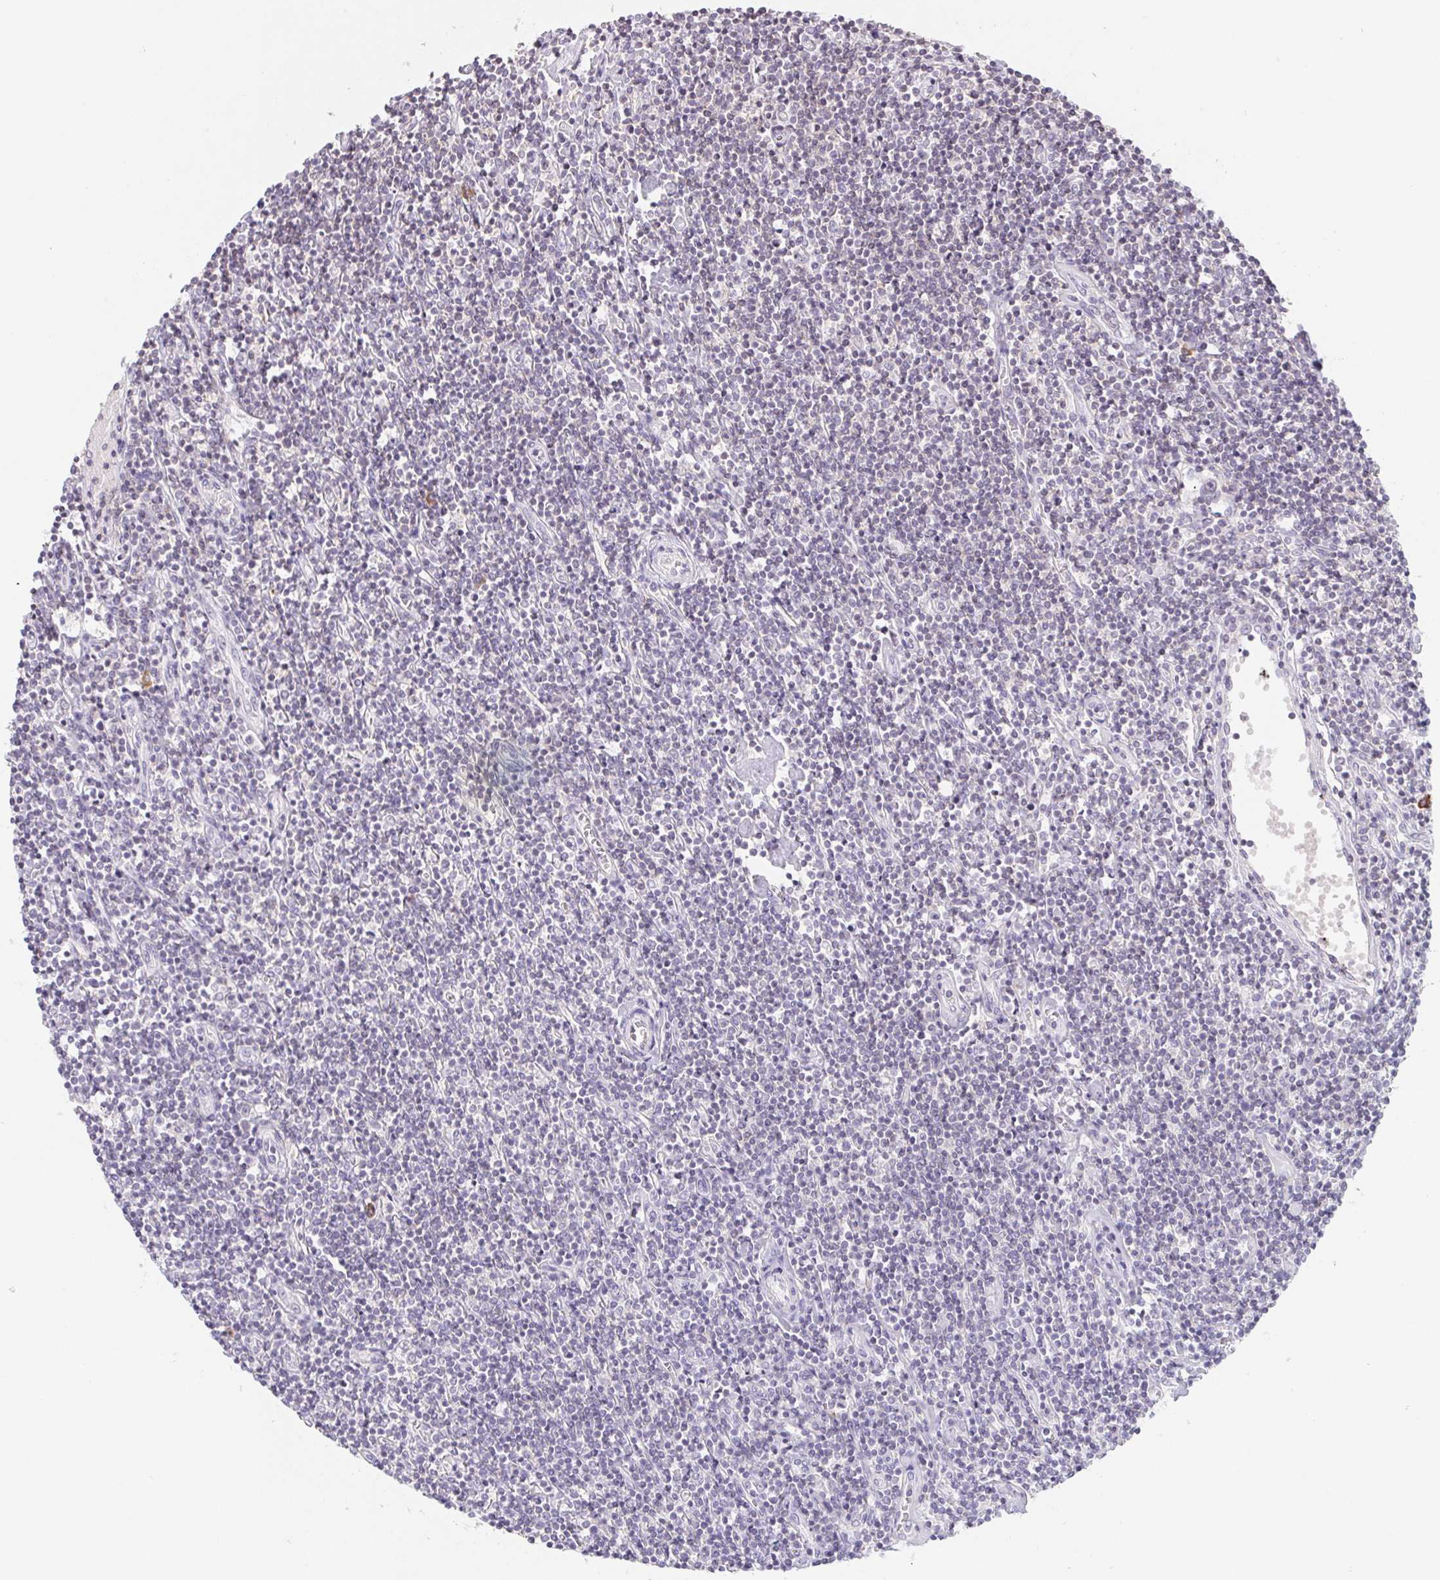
{"staining": {"intensity": "negative", "quantity": "none", "location": "none"}, "tissue": "lymphoma", "cell_type": "Tumor cells", "image_type": "cancer", "snomed": [{"axis": "morphology", "description": "Hodgkin's disease, NOS"}, {"axis": "topography", "description": "Lymph node"}], "caption": "Immunohistochemistry (IHC) of lymphoma exhibits no positivity in tumor cells.", "gene": "KIF26A", "patient": {"sex": "male", "age": 40}}